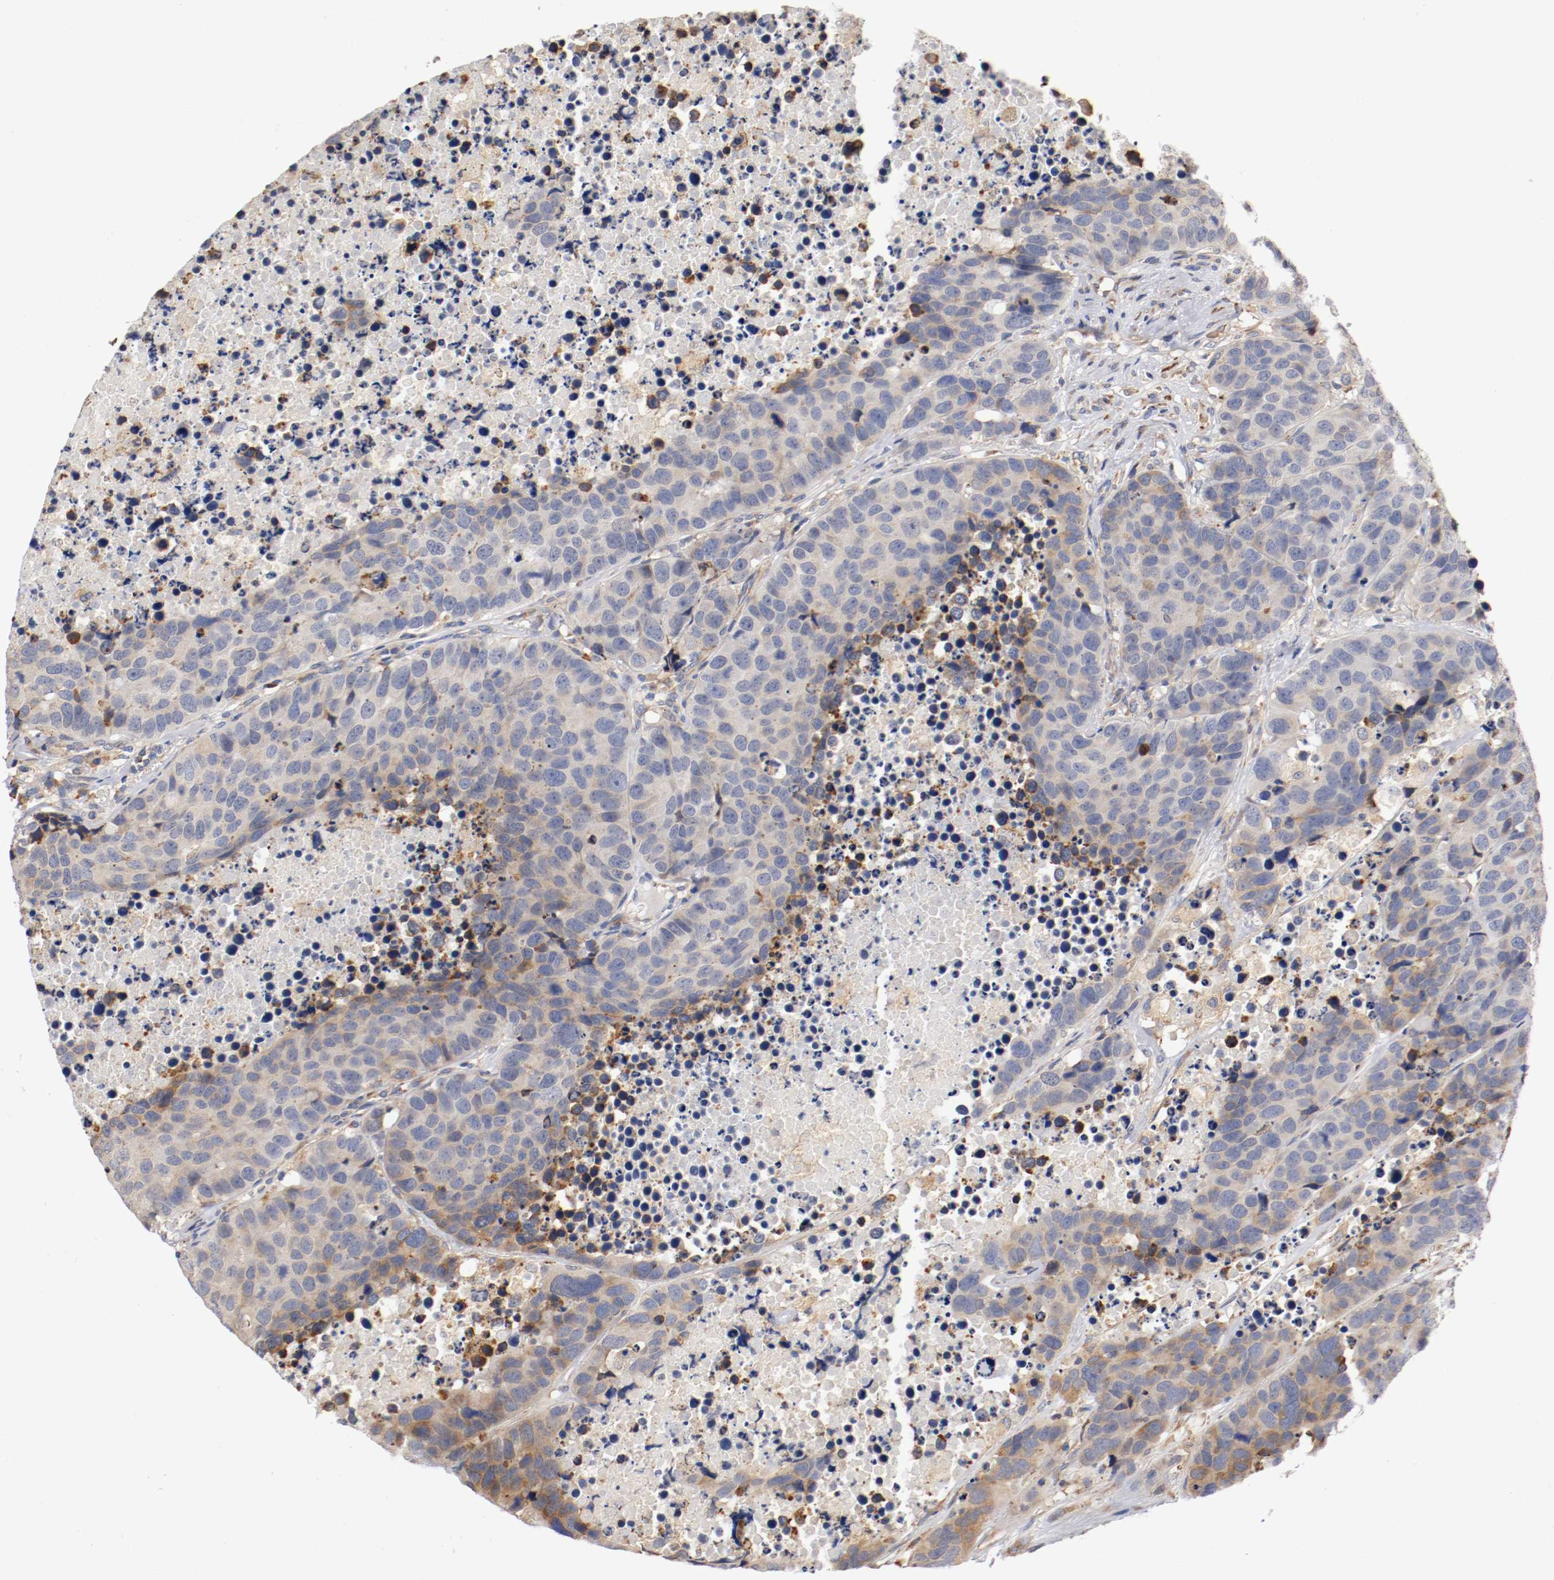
{"staining": {"intensity": "weak", "quantity": "25%-75%", "location": "cytoplasmic/membranous"}, "tissue": "carcinoid", "cell_type": "Tumor cells", "image_type": "cancer", "snomed": [{"axis": "morphology", "description": "Carcinoid, malignant, NOS"}, {"axis": "topography", "description": "Lung"}], "caption": "Protein expression by IHC displays weak cytoplasmic/membranous staining in about 25%-75% of tumor cells in malignant carcinoid. The staining is performed using DAB (3,3'-diaminobenzidine) brown chromogen to label protein expression. The nuclei are counter-stained blue using hematoxylin.", "gene": "TNFSF13", "patient": {"sex": "male", "age": 60}}